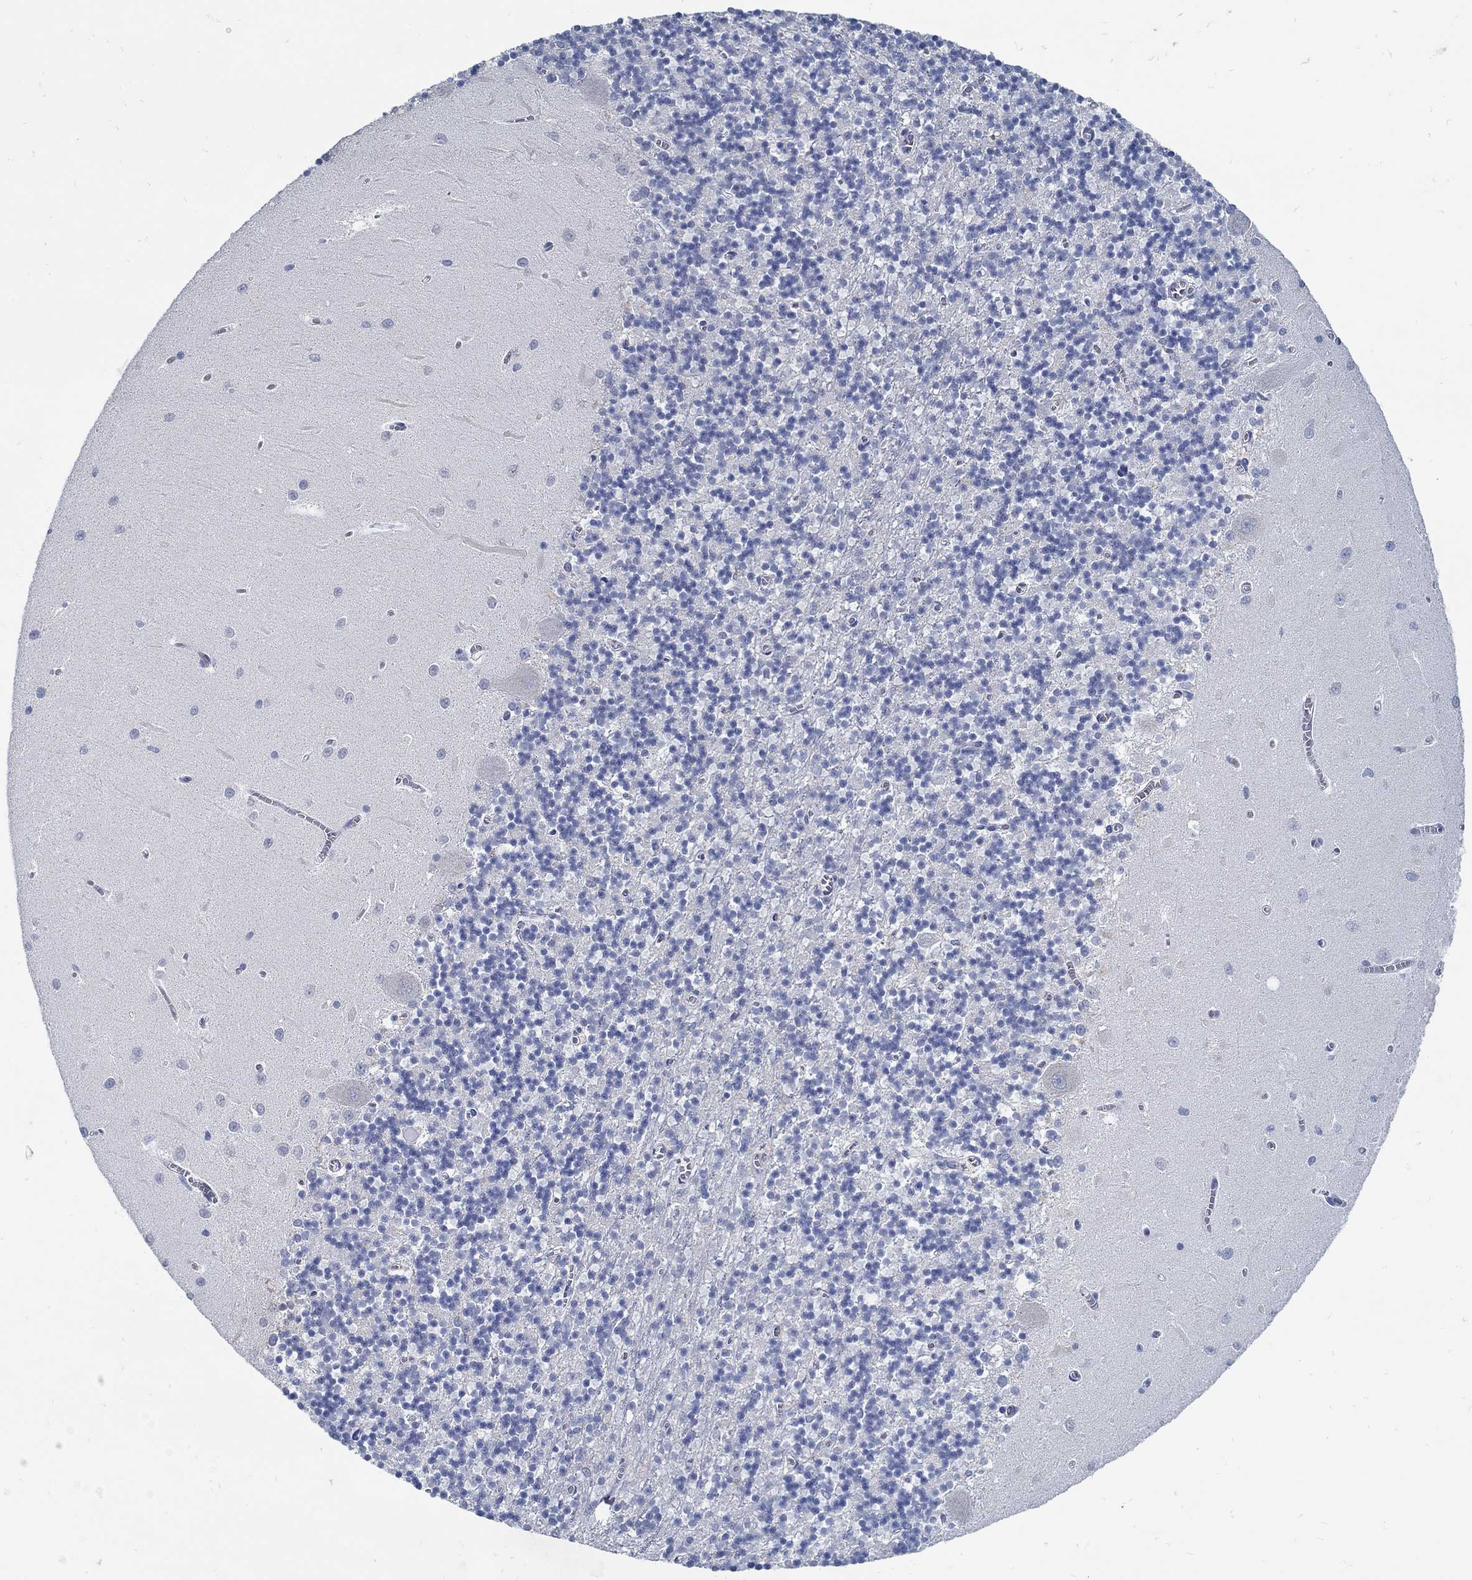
{"staining": {"intensity": "negative", "quantity": "none", "location": "none"}, "tissue": "cerebellum", "cell_type": "Cells in granular layer", "image_type": "normal", "snomed": [{"axis": "morphology", "description": "Normal tissue, NOS"}, {"axis": "topography", "description": "Cerebellum"}], "caption": "DAB immunohistochemical staining of normal human cerebellum exhibits no significant positivity in cells in granular layer.", "gene": "PCDH11X", "patient": {"sex": "female", "age": 64}}